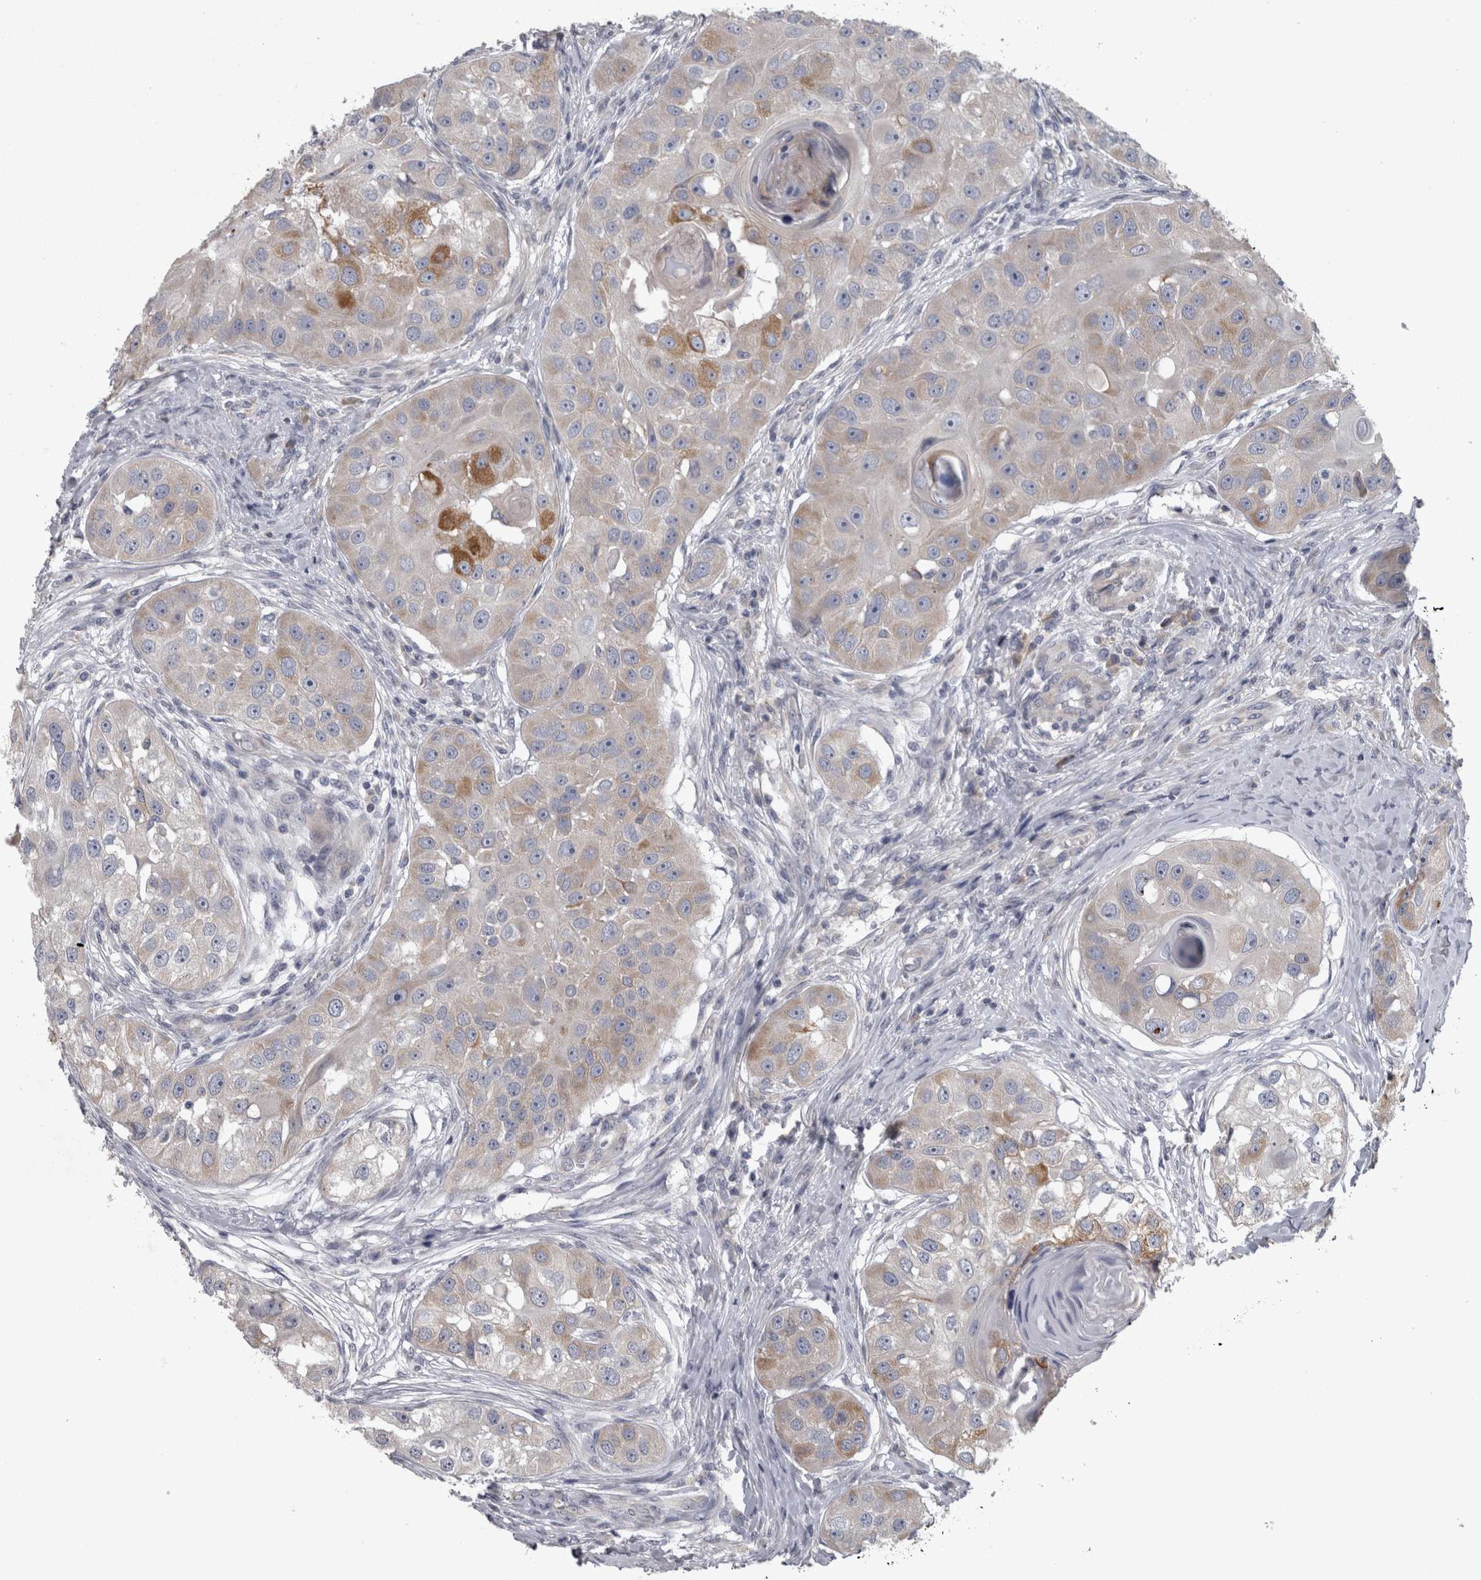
{"staining": {"intensity": "moderate", "quantity": "<25%", "location": "cytoplasmic/membranous"}, "tissue": "head and neck cancer", "cell_type": "Tumor cells", "image_type": "cancer", "snomed": [{"axis": "morphology", "description": "Normal tissue, NOS"}, {"axis": "morphology", "description": "Squamous cell carcinoma, NOS"}, {"axis": "topography", "description": "Skeletal muscle"}, {"axis": "topography", "description": "Head-Neck"}], "caption": "A low amount of moderate cytoplasmic/membranous staining is appreciated in approximately <25% of tumor cells in head and neck cancer tissue.", "gene": "DBT", "patient": {"sex": "male", "age": 51}}